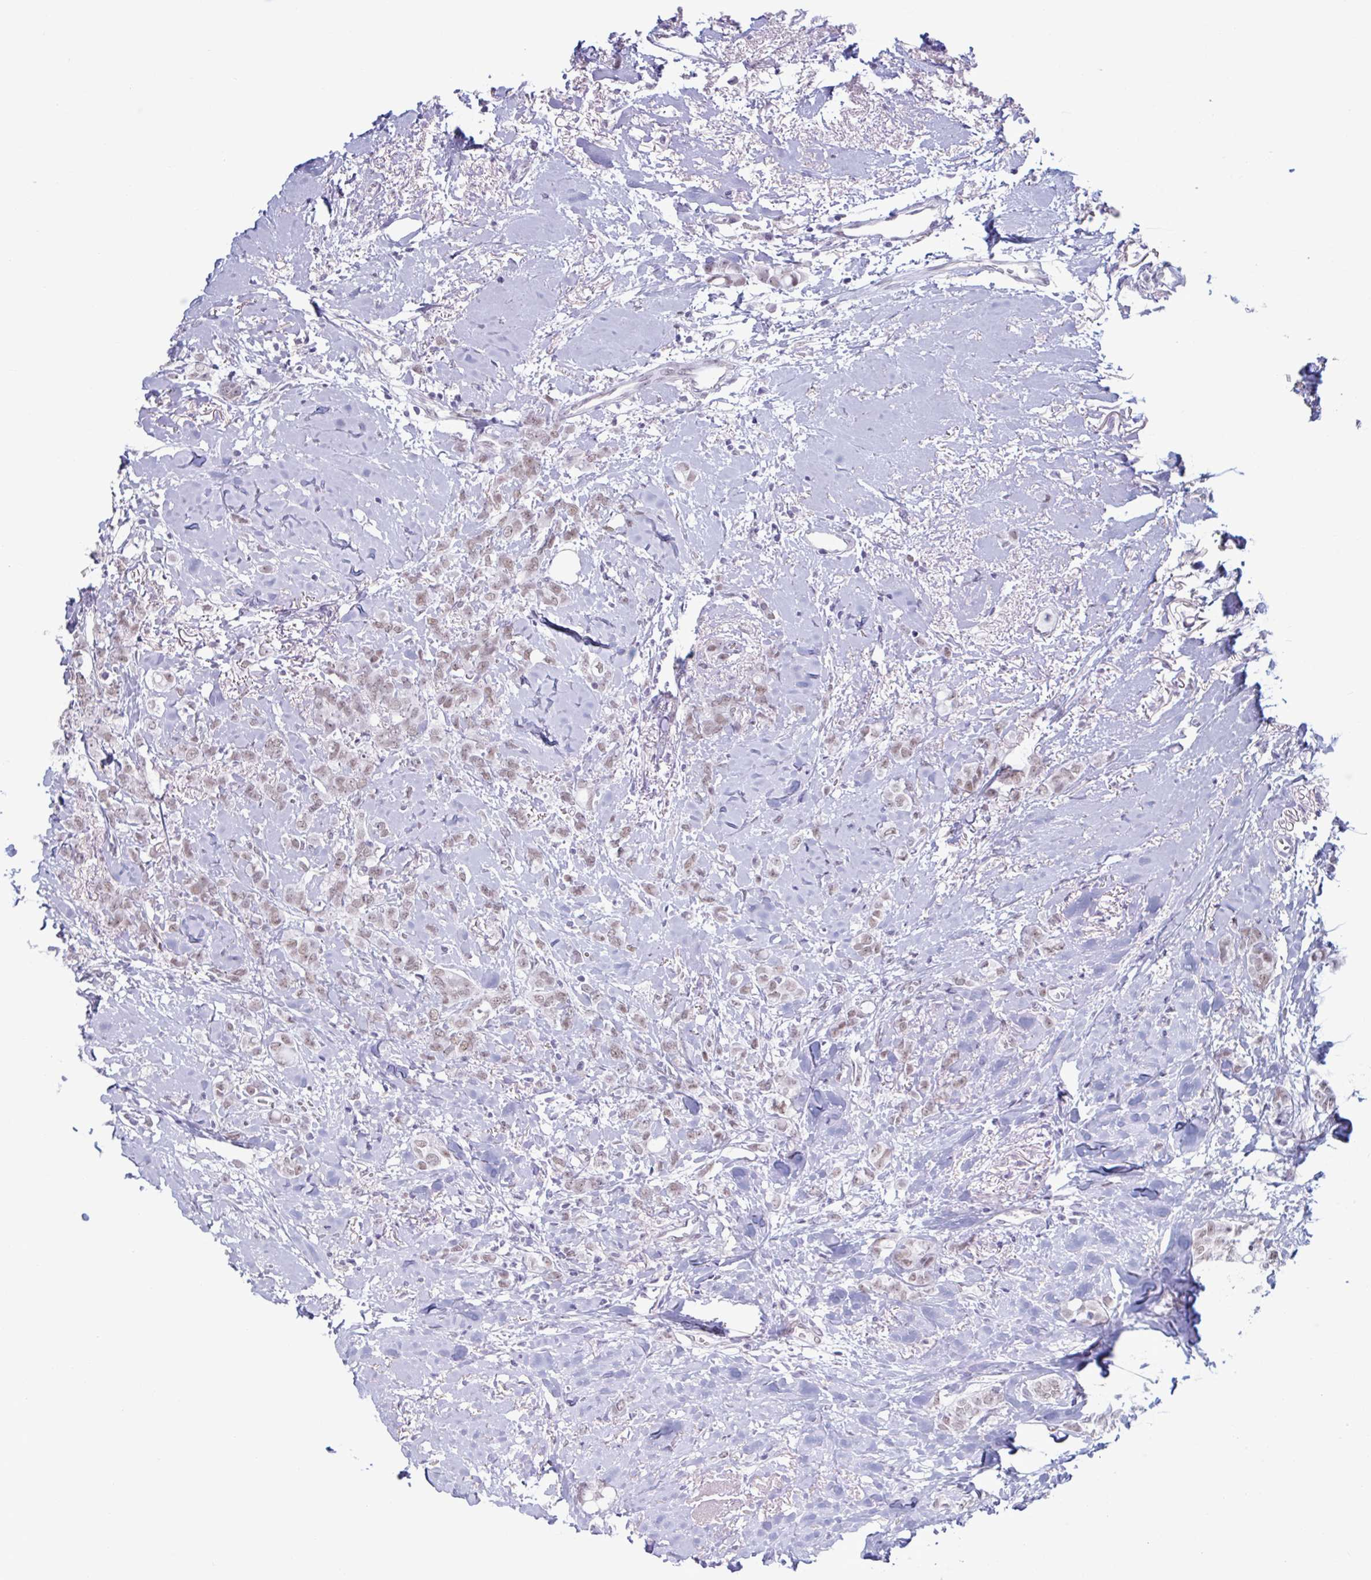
{"staining": {"intensity": "weak", "quantity": ">75%", "location": "nuclear"}, "tissue": "breast cancer", "cell_type": "Tumor cells", "image_type": "cancer", "snomed": [{"axis": "morphology", "description": "Lobular carcinoma"}, {"axis": "topography", "description": "Breast"}], "caption": "DAB (3,3'-diaminobenzidine) immunohistochemical staining of breast cancer exhibits weak nuclear protein staining in approximately >75% of tumor cells. The protein of interest is shown in brown color, while the nuclei are stained blue.", "gene": "MSMB", "patient": {"sex": "female", "age": 91}}